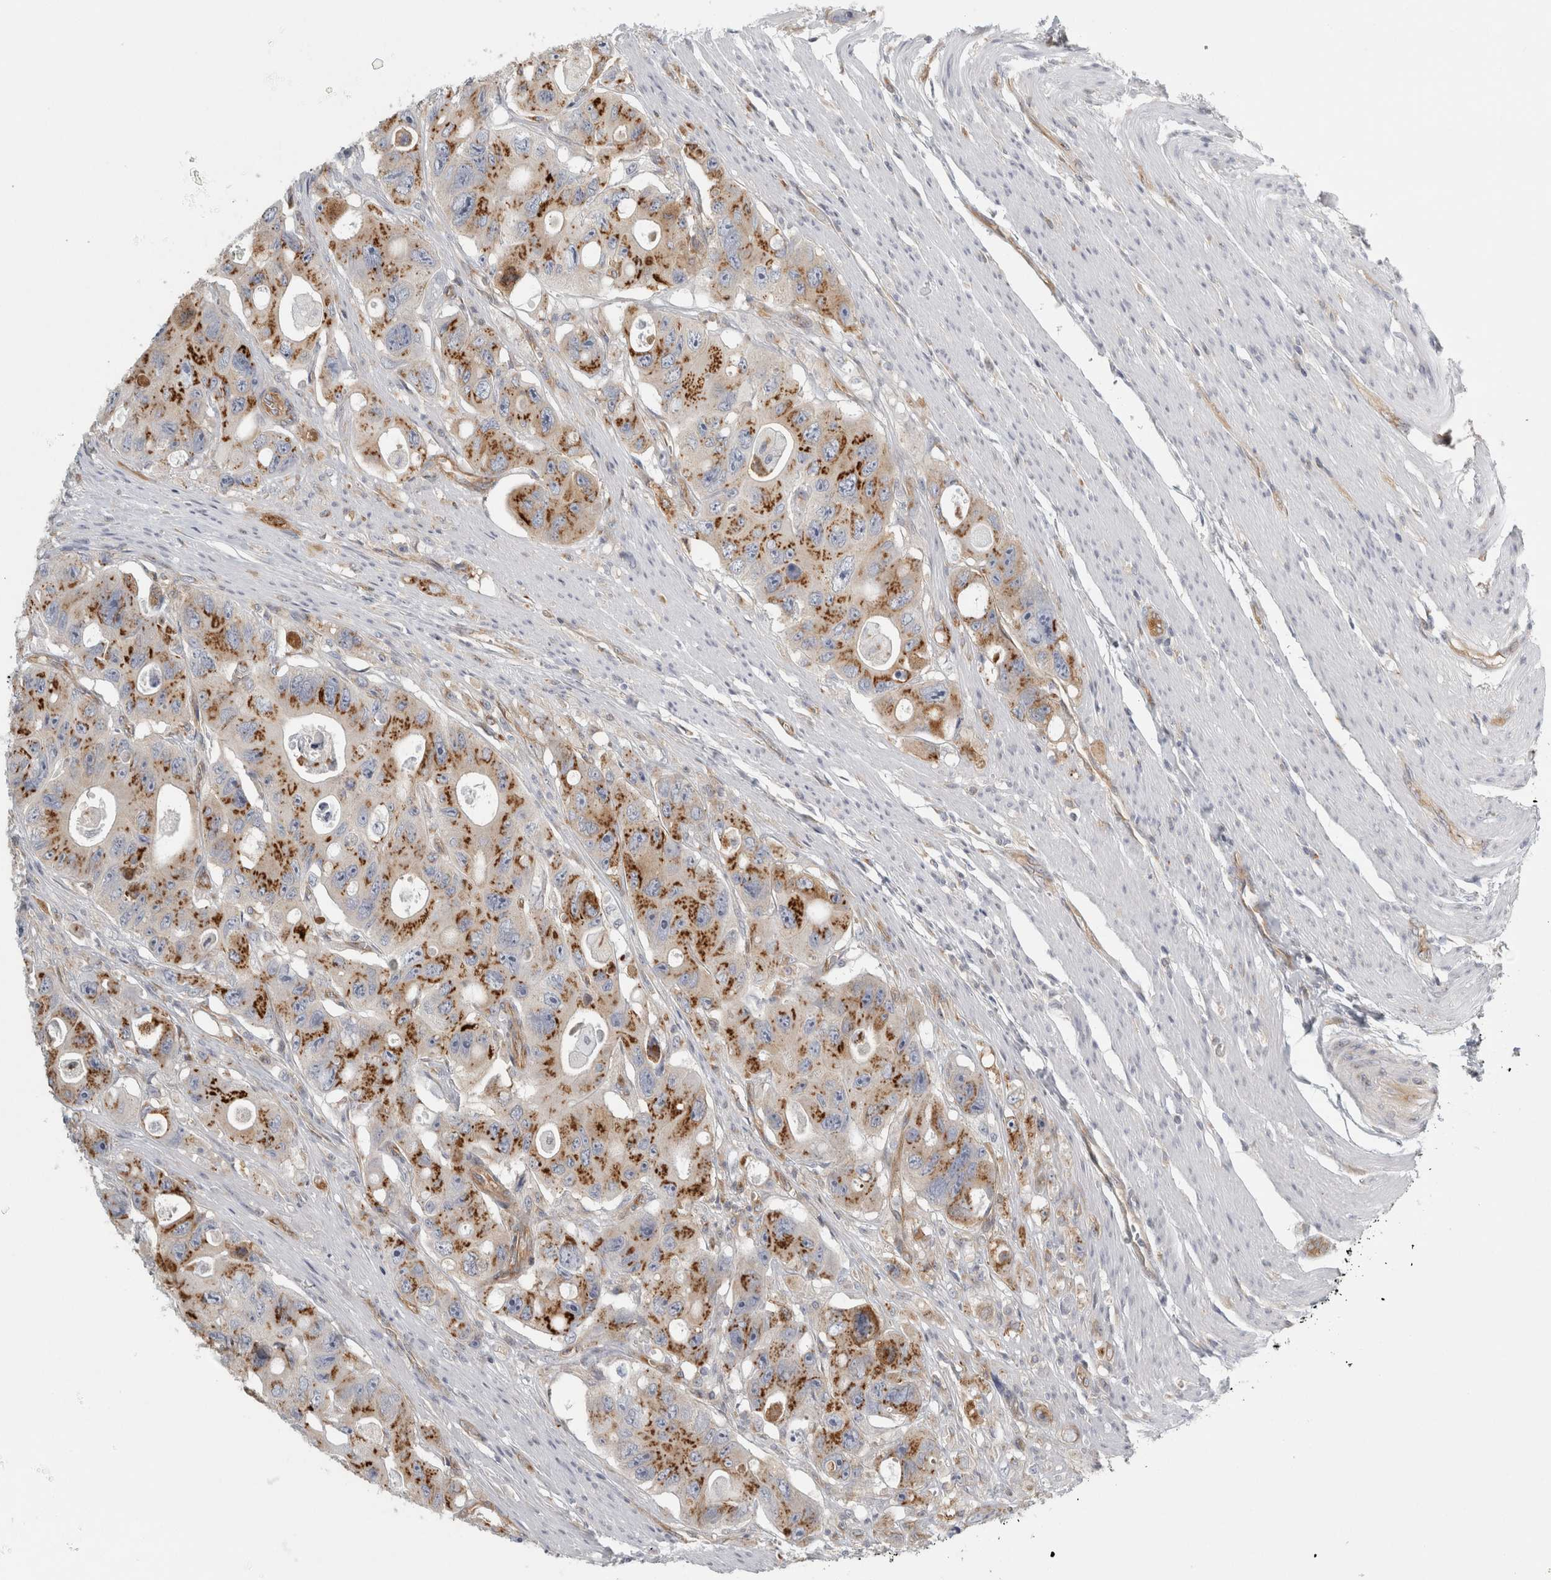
{"staining": {"intensity": "moderate", "quantity": ">75%", "location": "cytoplasmic/membranous"}, "tissue": "colorectal cancer", "cell_type": "Tumor cells", "image_type": "cancer", "snomed": [{"axis": "morphology", "description": "Adenocarcinoma, NOS"}, {"axis": "topography", "description": "Colon"}], "caption": "Protein staining exhibits moderate cytoplasmic/membranous positivity in about >75% of tumor cells in colorectal cancer.", "gene": "PEX6", "patient": {"sex": "female", "age": 46}}